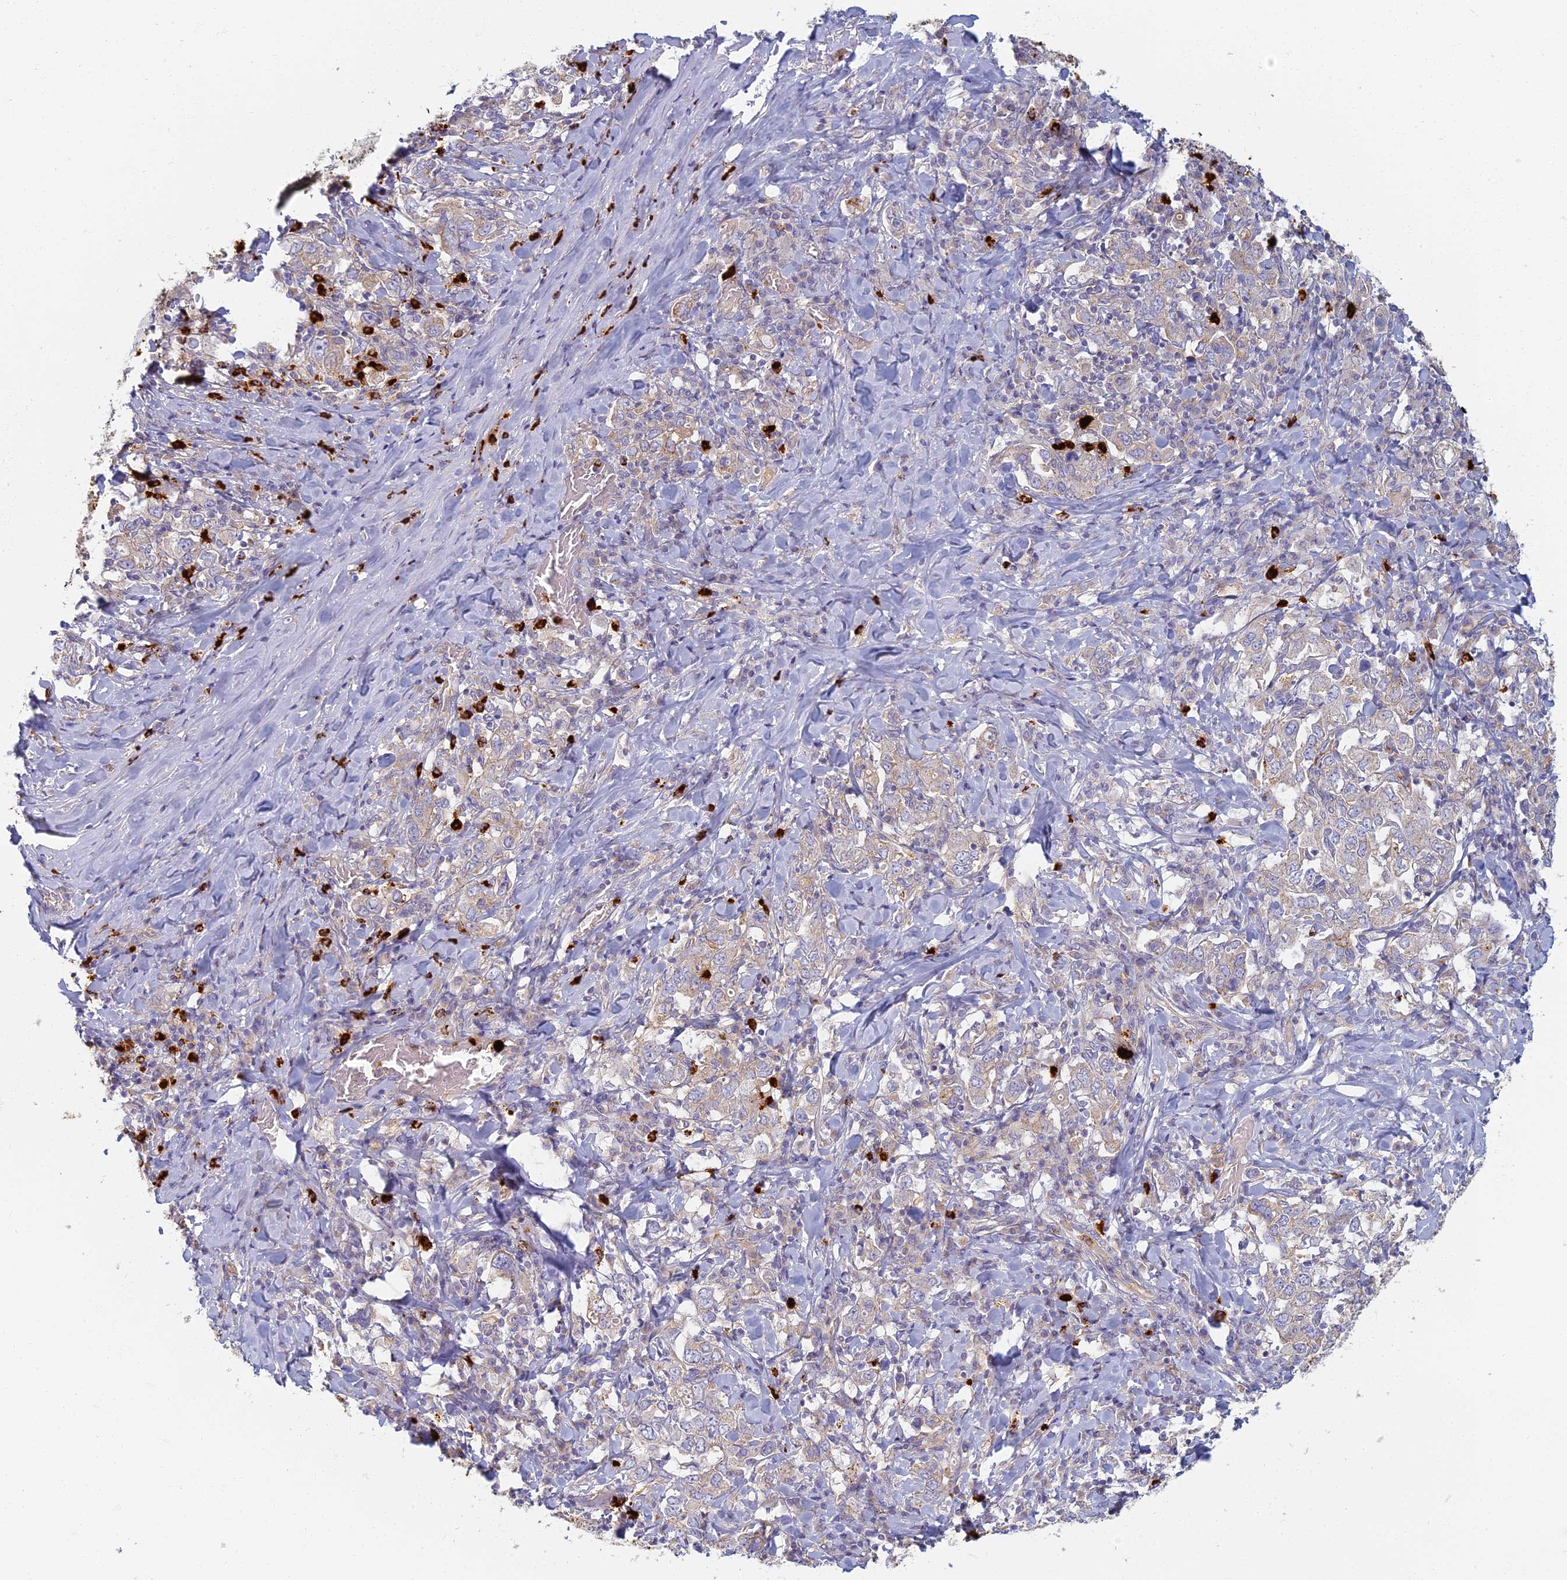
{"staining": {"intensity": "weak", "quantity": "25%-75%", "location": "cytoplasmic/membranous"}, "tissue": "stomach cancer", "cell_type": "Tumor cells", "image_type": "cancer", "snomed": [{"axis": "morphology", "description": "Adenocarcinoma, NOS"}, {"axis": "topography", "description": "Stomach, upper"}], "caption": "Human adenocarcinoma (stomach) stained with a protein marker demonstrates weak staining in tumor cells.", "gene": "PROX2", "patient": {"sex": "male", "age": 62}}